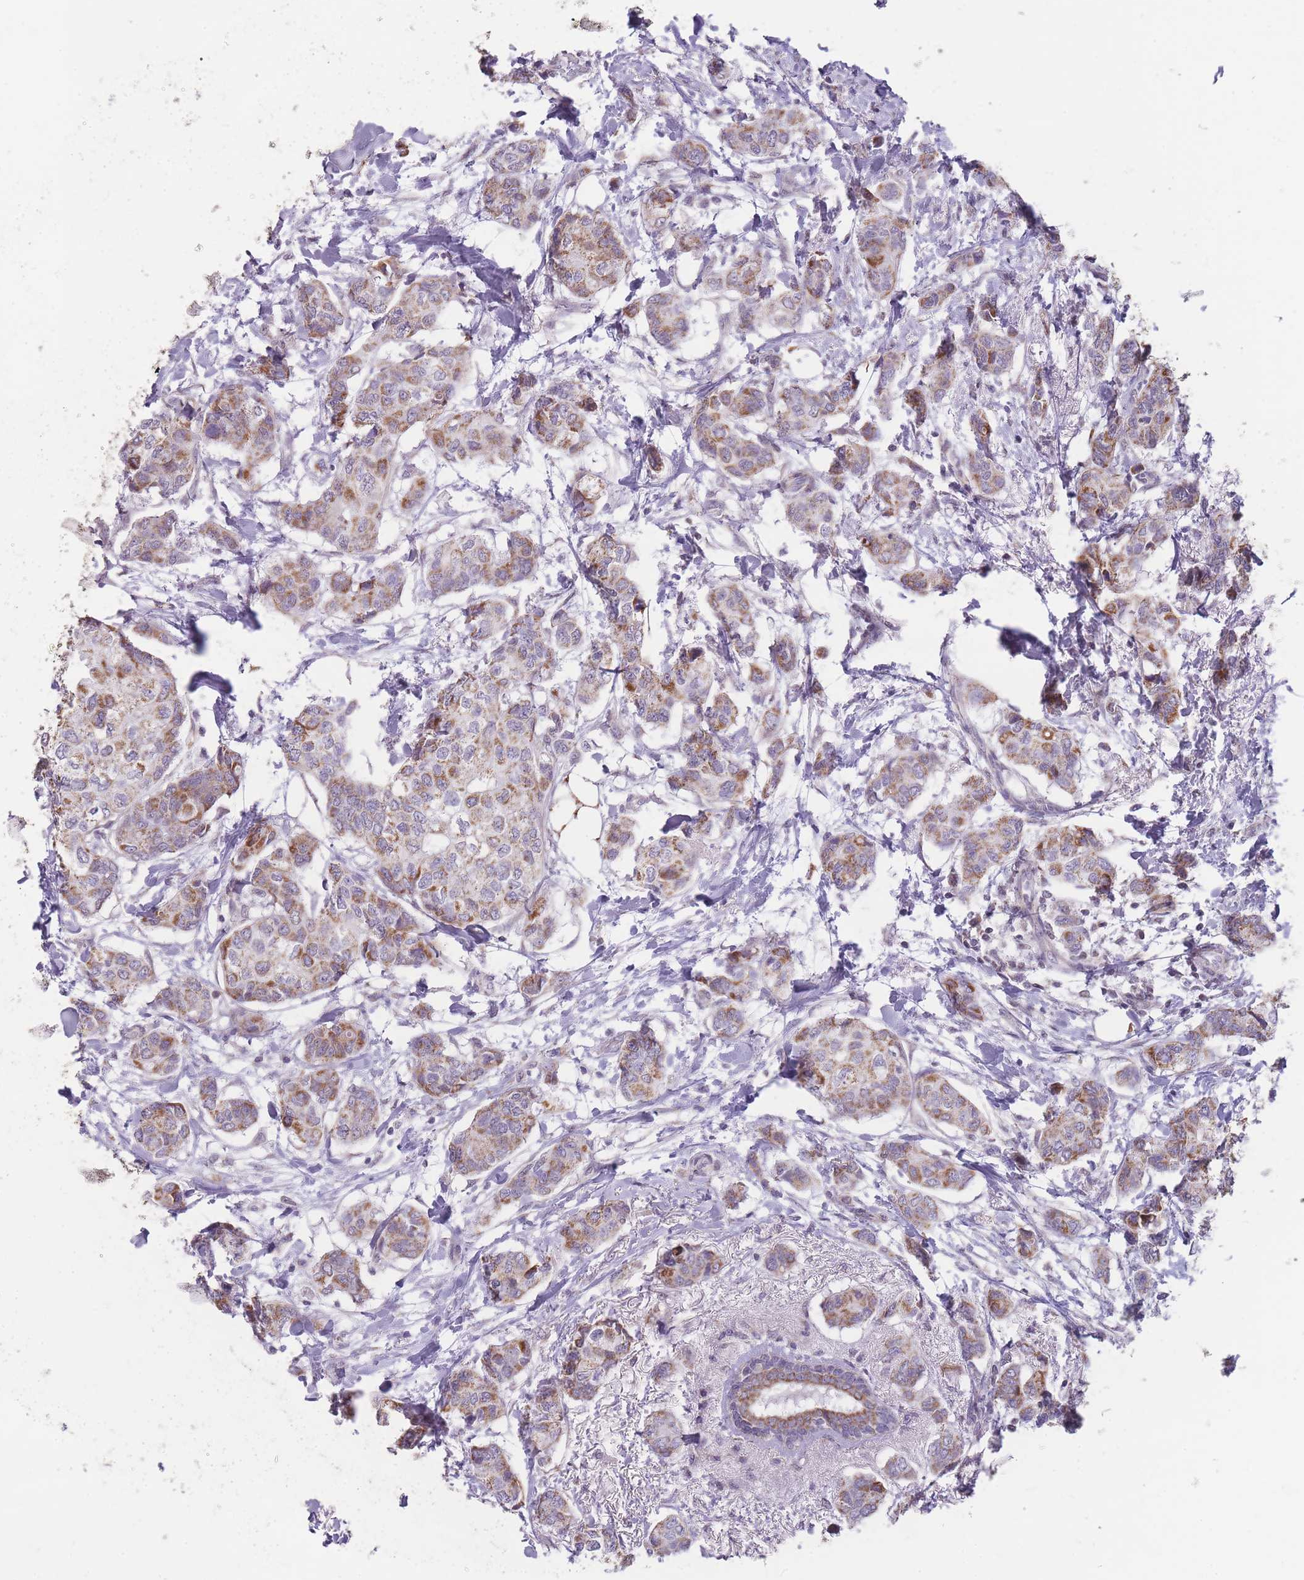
{"staining": {"intensity": "moderate", "quantity": ">75%", "location": "cytoplasmic/membranous"}, "tissue": "breast cancer", "cell_type": "Tumor cells", "image_type": "cancer", "snomed": [{"axis": "morphology", "description": "Lobular carcinoma"}, {"axis": "topography", "description": "Breast"}], "caption": "DAB immunohistochemical staining of human breast cancer (lobular carcinoma) exhibits moderate cytoplasmic/membranous protein positivity in about >75% of tumor cells. (IHC, brightfield microscopy, high magnification).", "gene": "ZBTB24", "patient": {"sex": "female", "age": 51}}